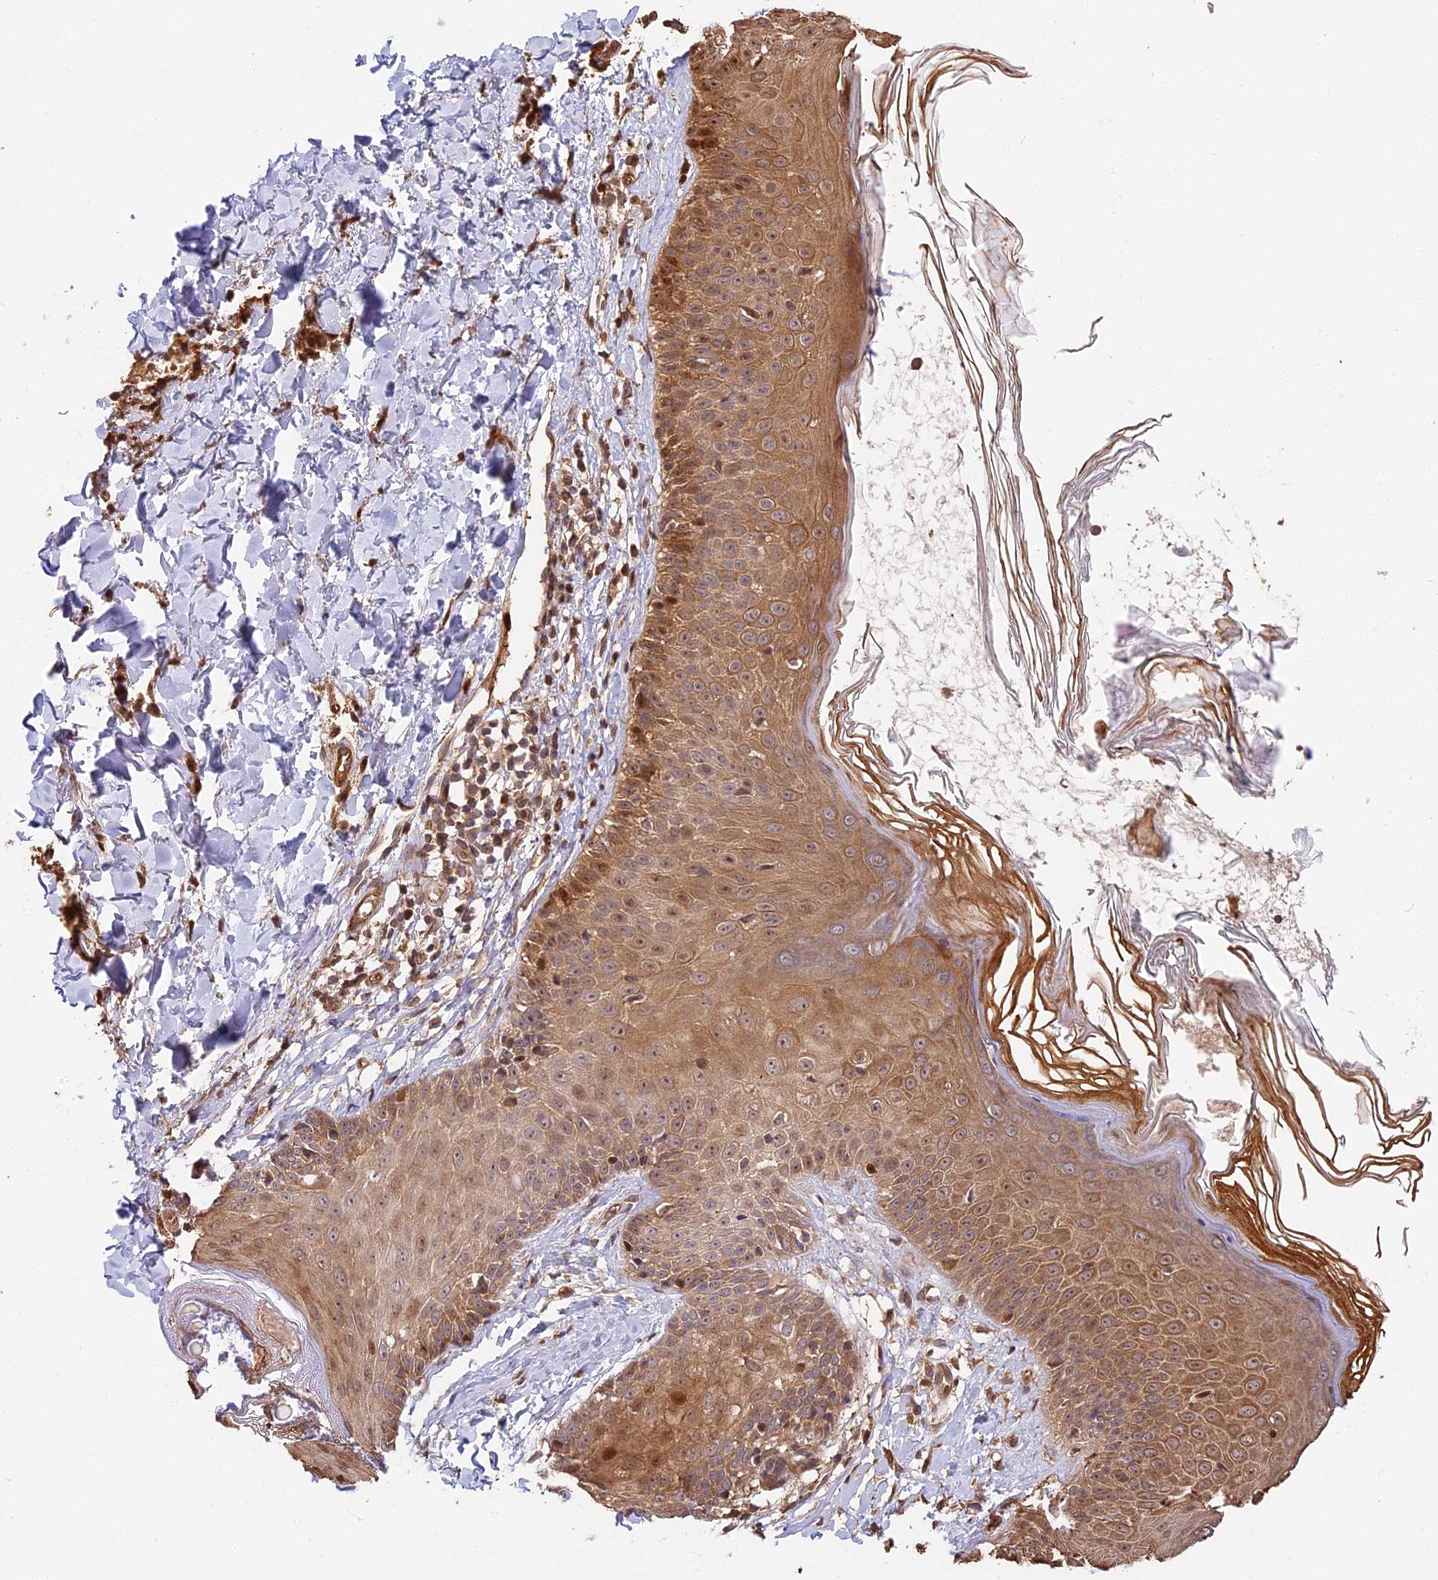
{"staining": {"intensity": "strong", "quantity": ">75%", "location": "cytoplasmic/membranous"}, "tissue": "skin", "cell_type": "Fibroblasts", "image_type": "normal", "snomed": [{"axis": "morphology", "description": "Normal tissue, NOS"}, {"axis": "topography", "description": "Skin"}], "caption": "IHC histopathology image of benign skin: human skin stained using immunohistochemistry (IHC) shows high levels of strong protein expression localized specifically in the cytoplasmic/membranous of fibroblasts, appearing as a cytoplasmic/membranous brown color.", "gene": "PPP1R37", "patient": {"sex": "male", "age": 52}}